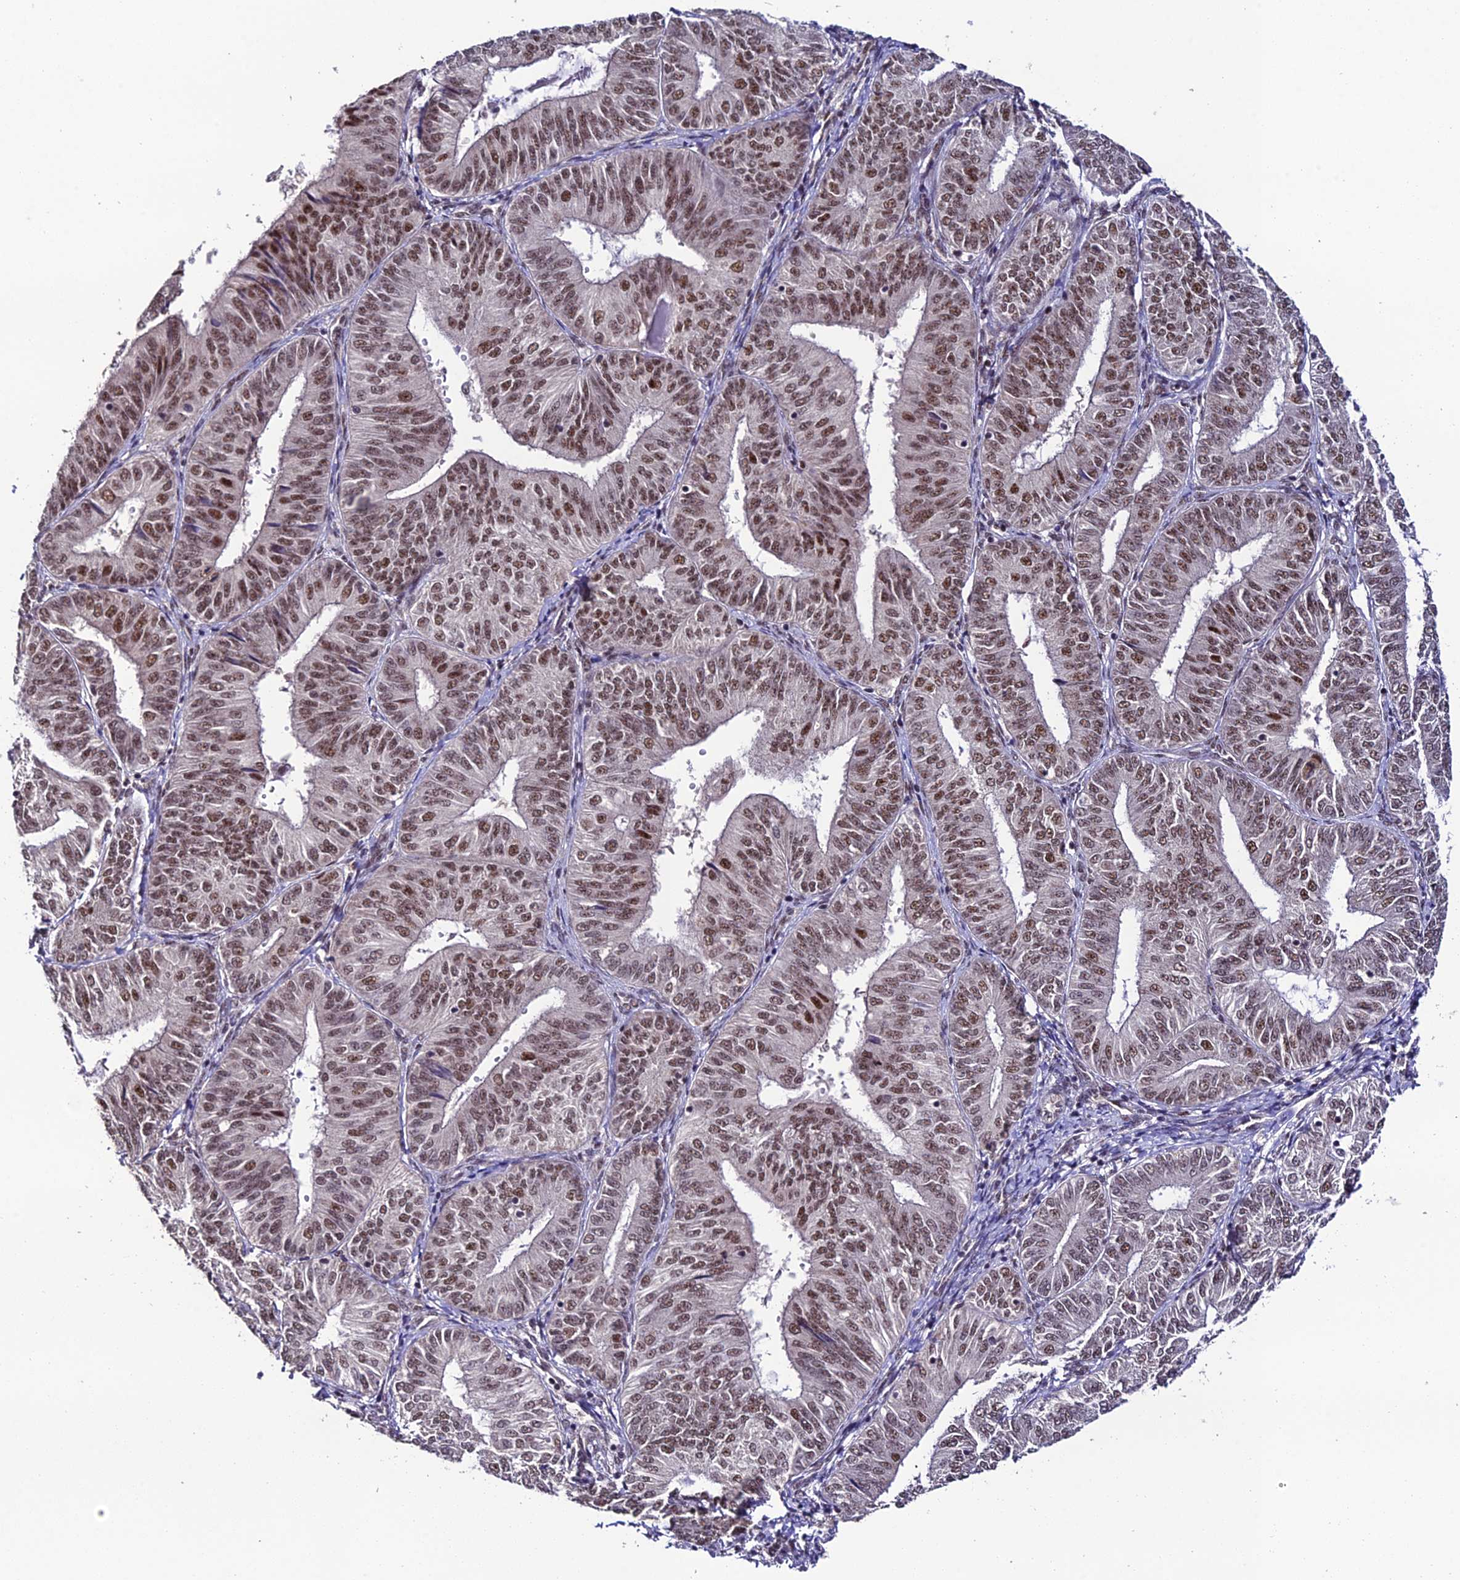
{"staining": {"intensity": "moderate", "quantity": ">75%", "location": "nuclear"}, "tissue": "endometrial cancer", "cell_type": "Tumor cells", "image_type": "cancer", "snomed": [{"axis": "morphology", "description": "Adenocarcinoma, NOS"}, {"axis": "topography", "description": "Endometrium"}], "caption": "This histopathology image exhibits immunohistochemistry staining of endometrial adenocarcinoma, with medium moderate nuclear expression in about >75% of tumor cells.", "gene": "THOC7", "patient": {"sex": "female", "age": 58}}